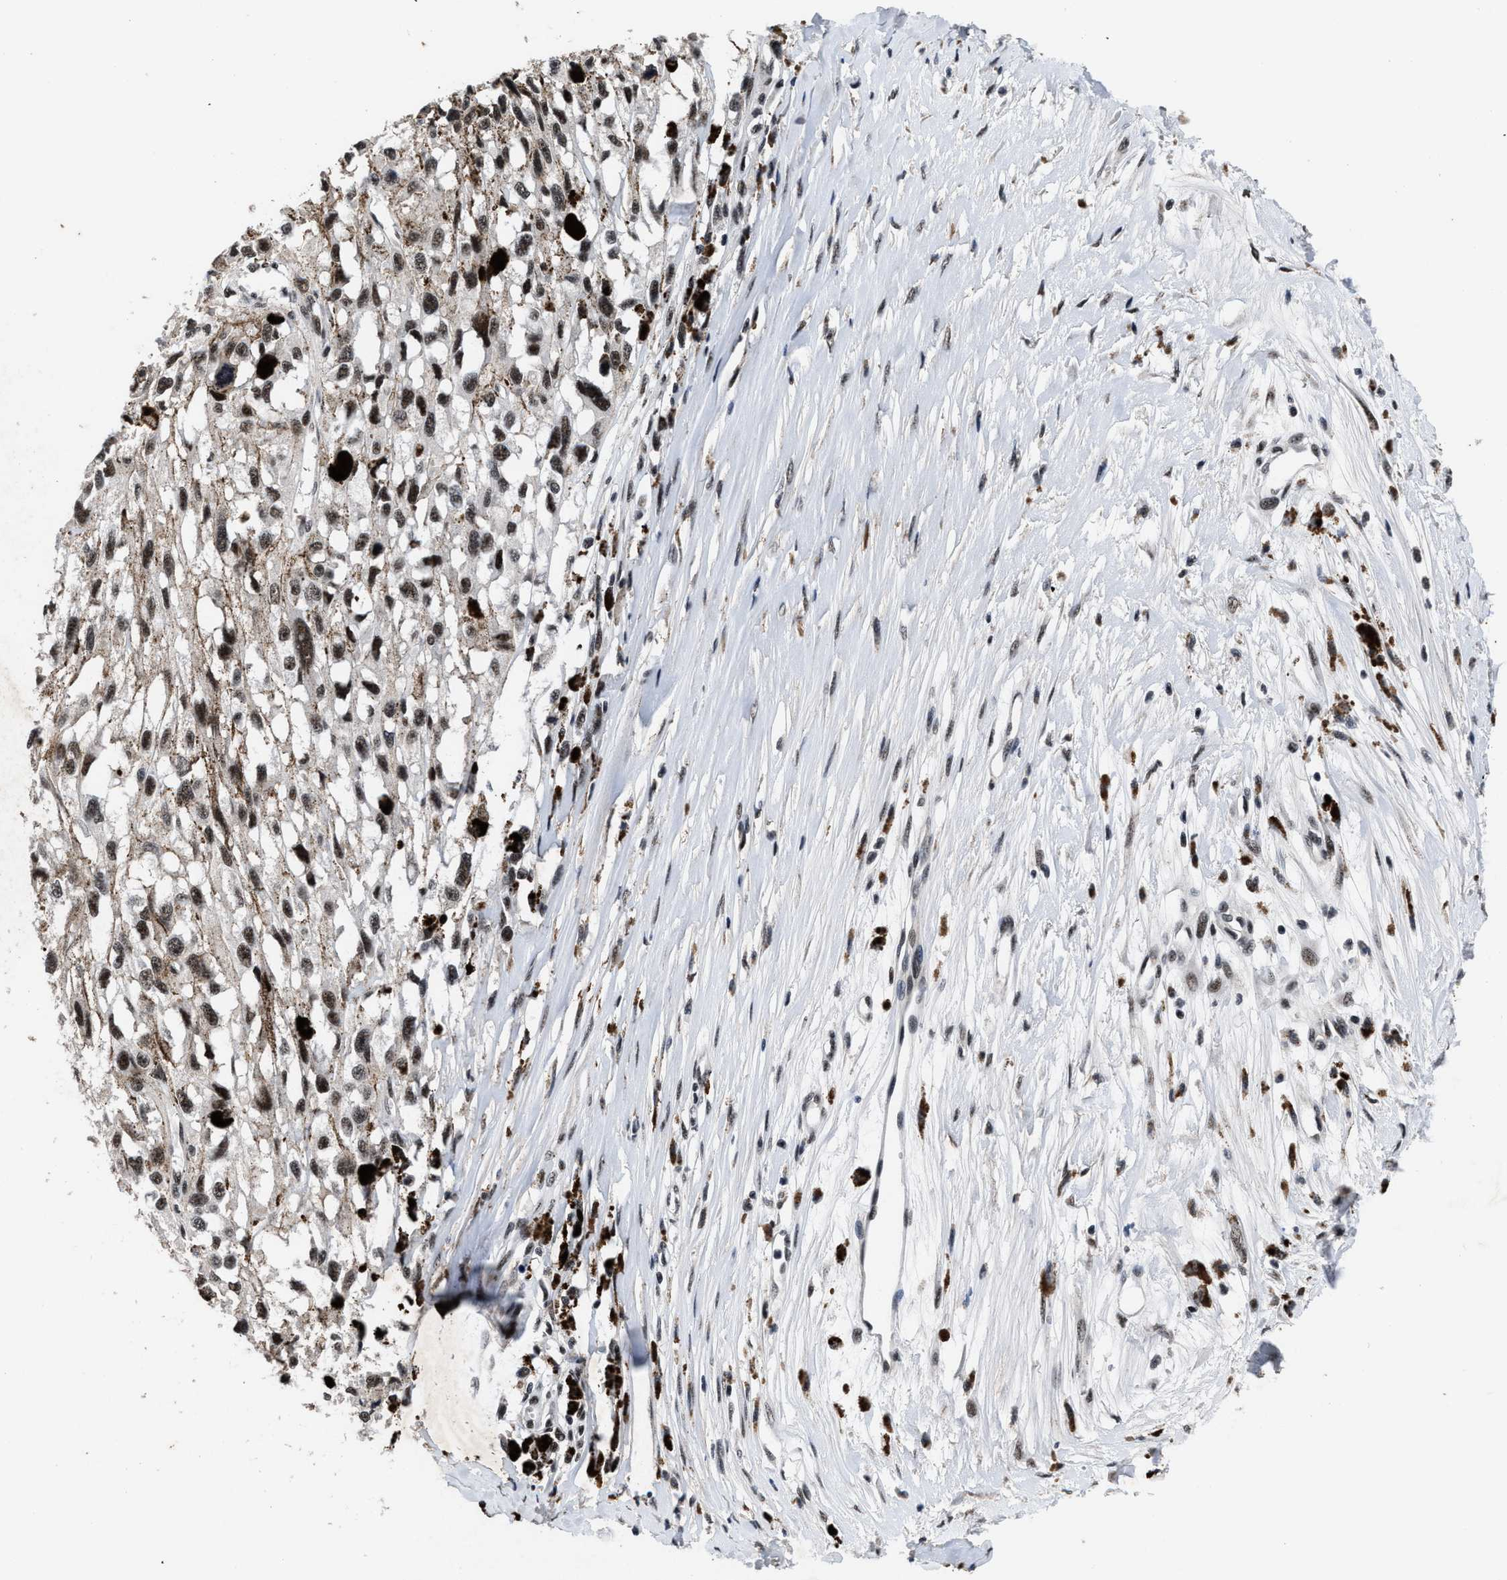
{"staining": {"intensity": "weak", "quantity": ">75%", "location": "nuclear"}, "tissue": "melanoma", "cell_type": "Tumor cells", "image_type": "cancer", "snomed": [{"axis": "morphology", "description": "Malignant melanoma, Metastatic site"}, {"axis": "topography", "description": "Lymph node"}], "caption": "Protein staining of melanoma tissue displays weak nuclear positivity in about >75% of tumor cells.", "gene": "ZNF233", "patient": {"sex": "male", "age": 59}}